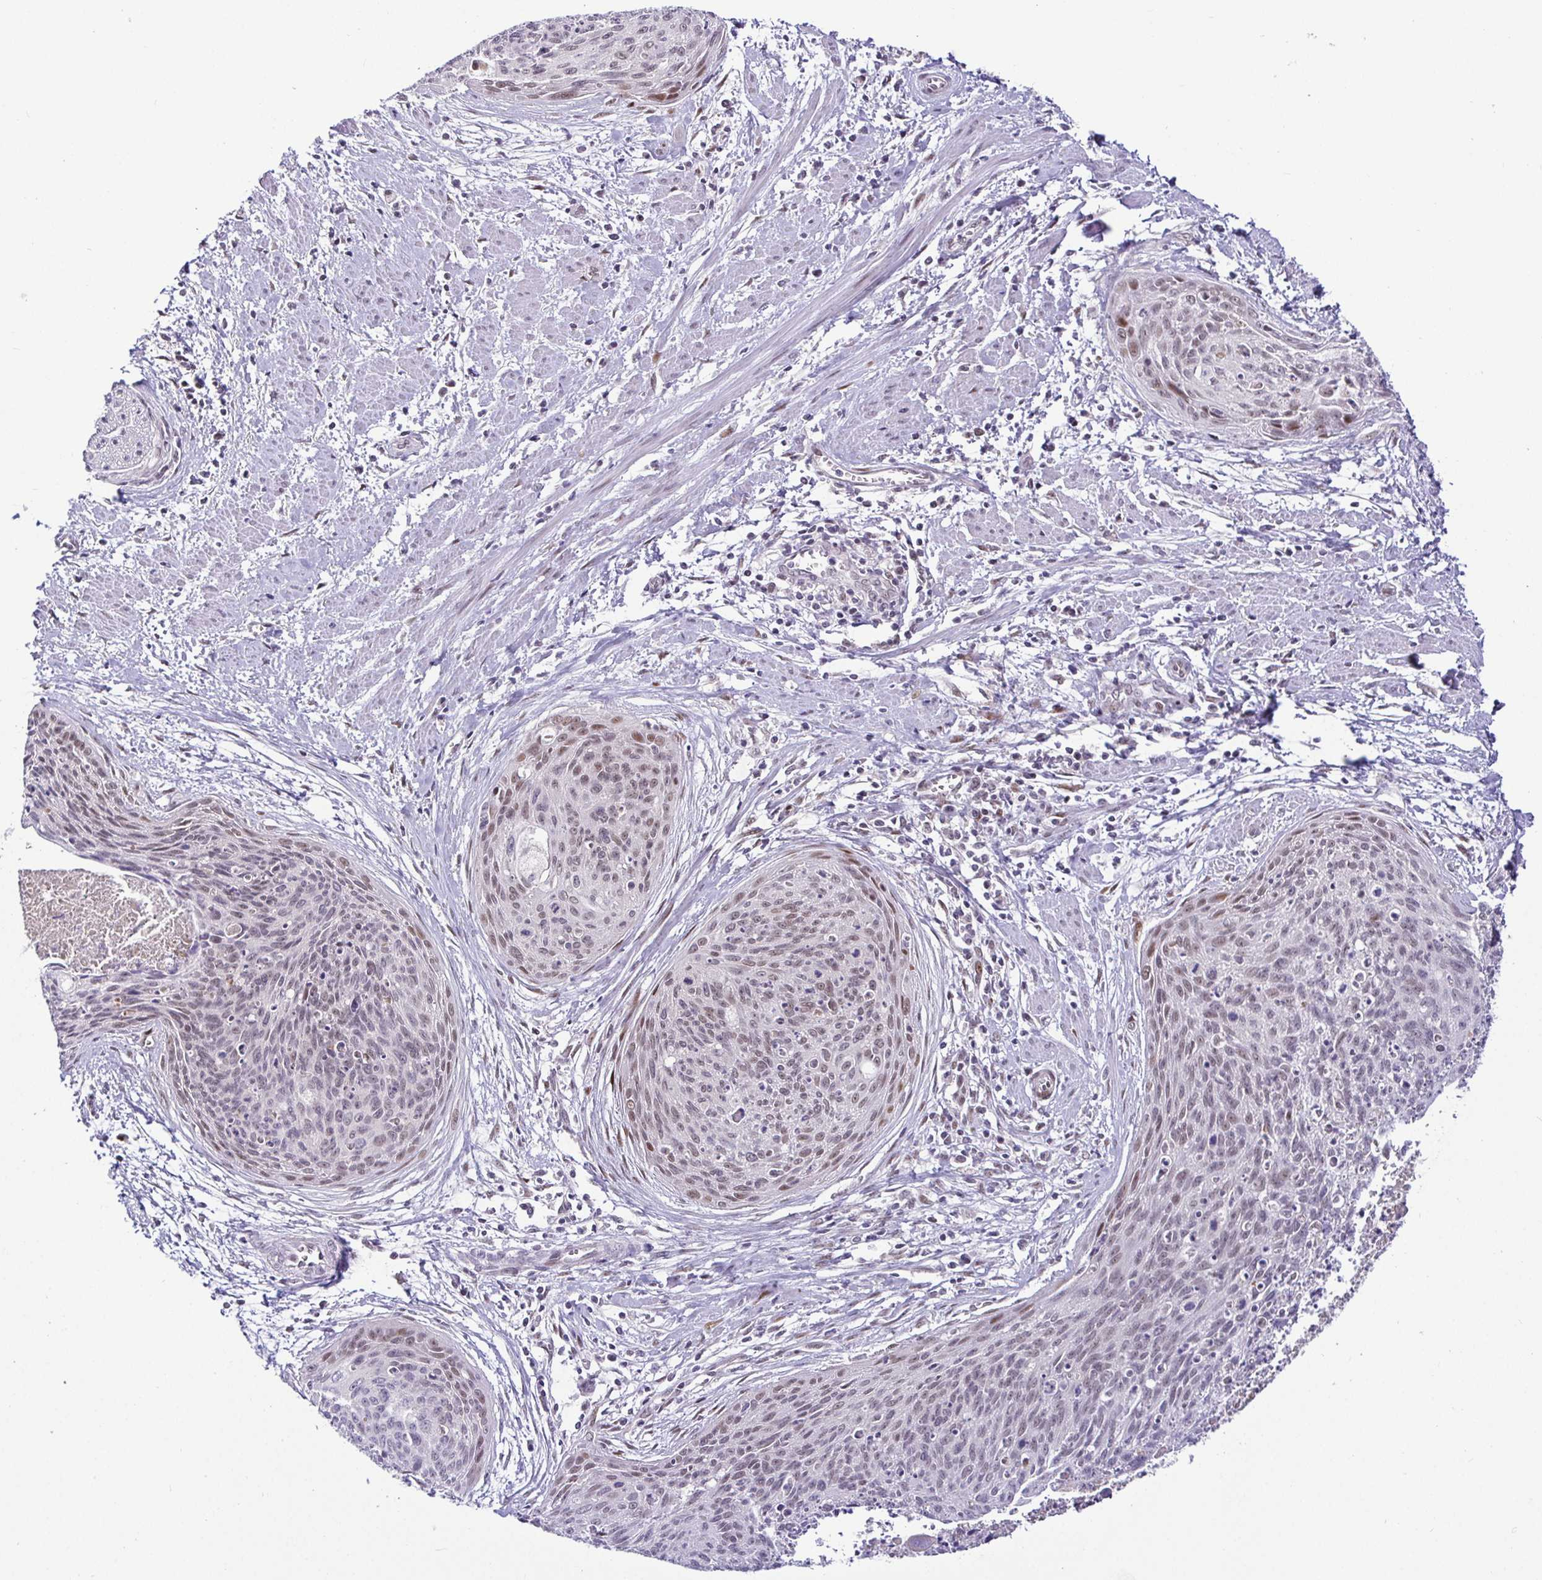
{"staining": {"intensity": "moderate", "quantity": "25%-75%", "location": "nuclear"}, "tissue": "cervical cancer", "cell_type": "Tumor cells", "image_type": "cancer", "snomed": [{"axis": "morphology", "description": "Squamous cell carcinoma, NOS"}, {"axis": "topography", "description": "Cervix"}], "caption": "Protein staining of squamous cell carcinoma (cervical) tissue reveals moderate nuclear positivity in approximately 25%-75% of tumor cells.", "gene": "NUP188", "patient": {"sex": "female", "age": 55}}